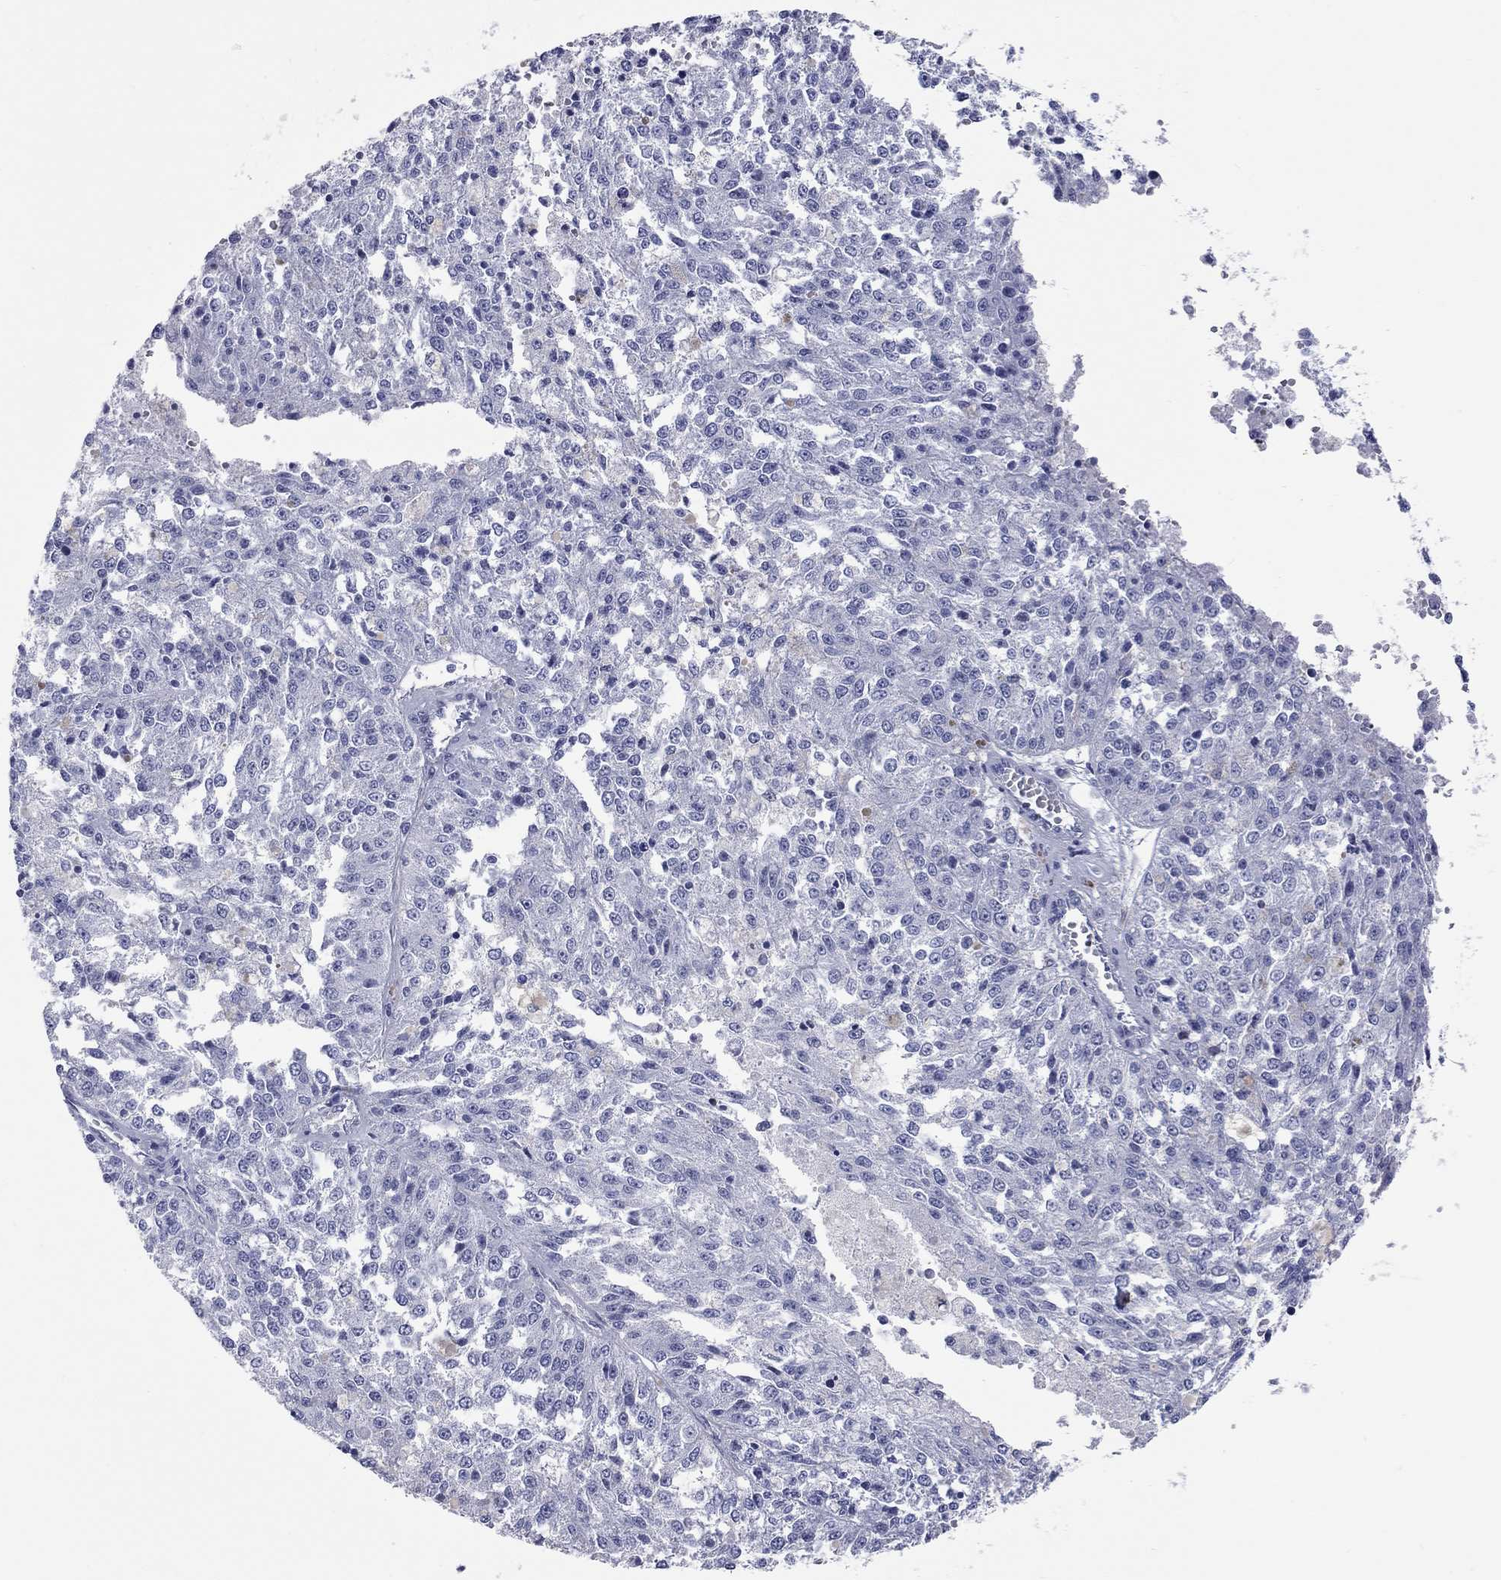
{"staining": {"intensity": "negative", "quantity": "none", "location": "none"}, "tissue": "melanoma", "cell_type": "Tumor cells", "image_type": "cancer", "snomed": [{"axis": "morphology", "description": "Malignant melanoma, Metastatic site"}, {"axis": "topography", "description": "Lymph node"}], "caption": "Tumor cells show no significant protein expression in melanoma. Brightfield microscopy of immunohistochemistry stained with DAB (brown) and hematoxylin (blue), captured at high magnification.", "gene": "CCNA1", "patient": {"sex": "female", "age": 64}}